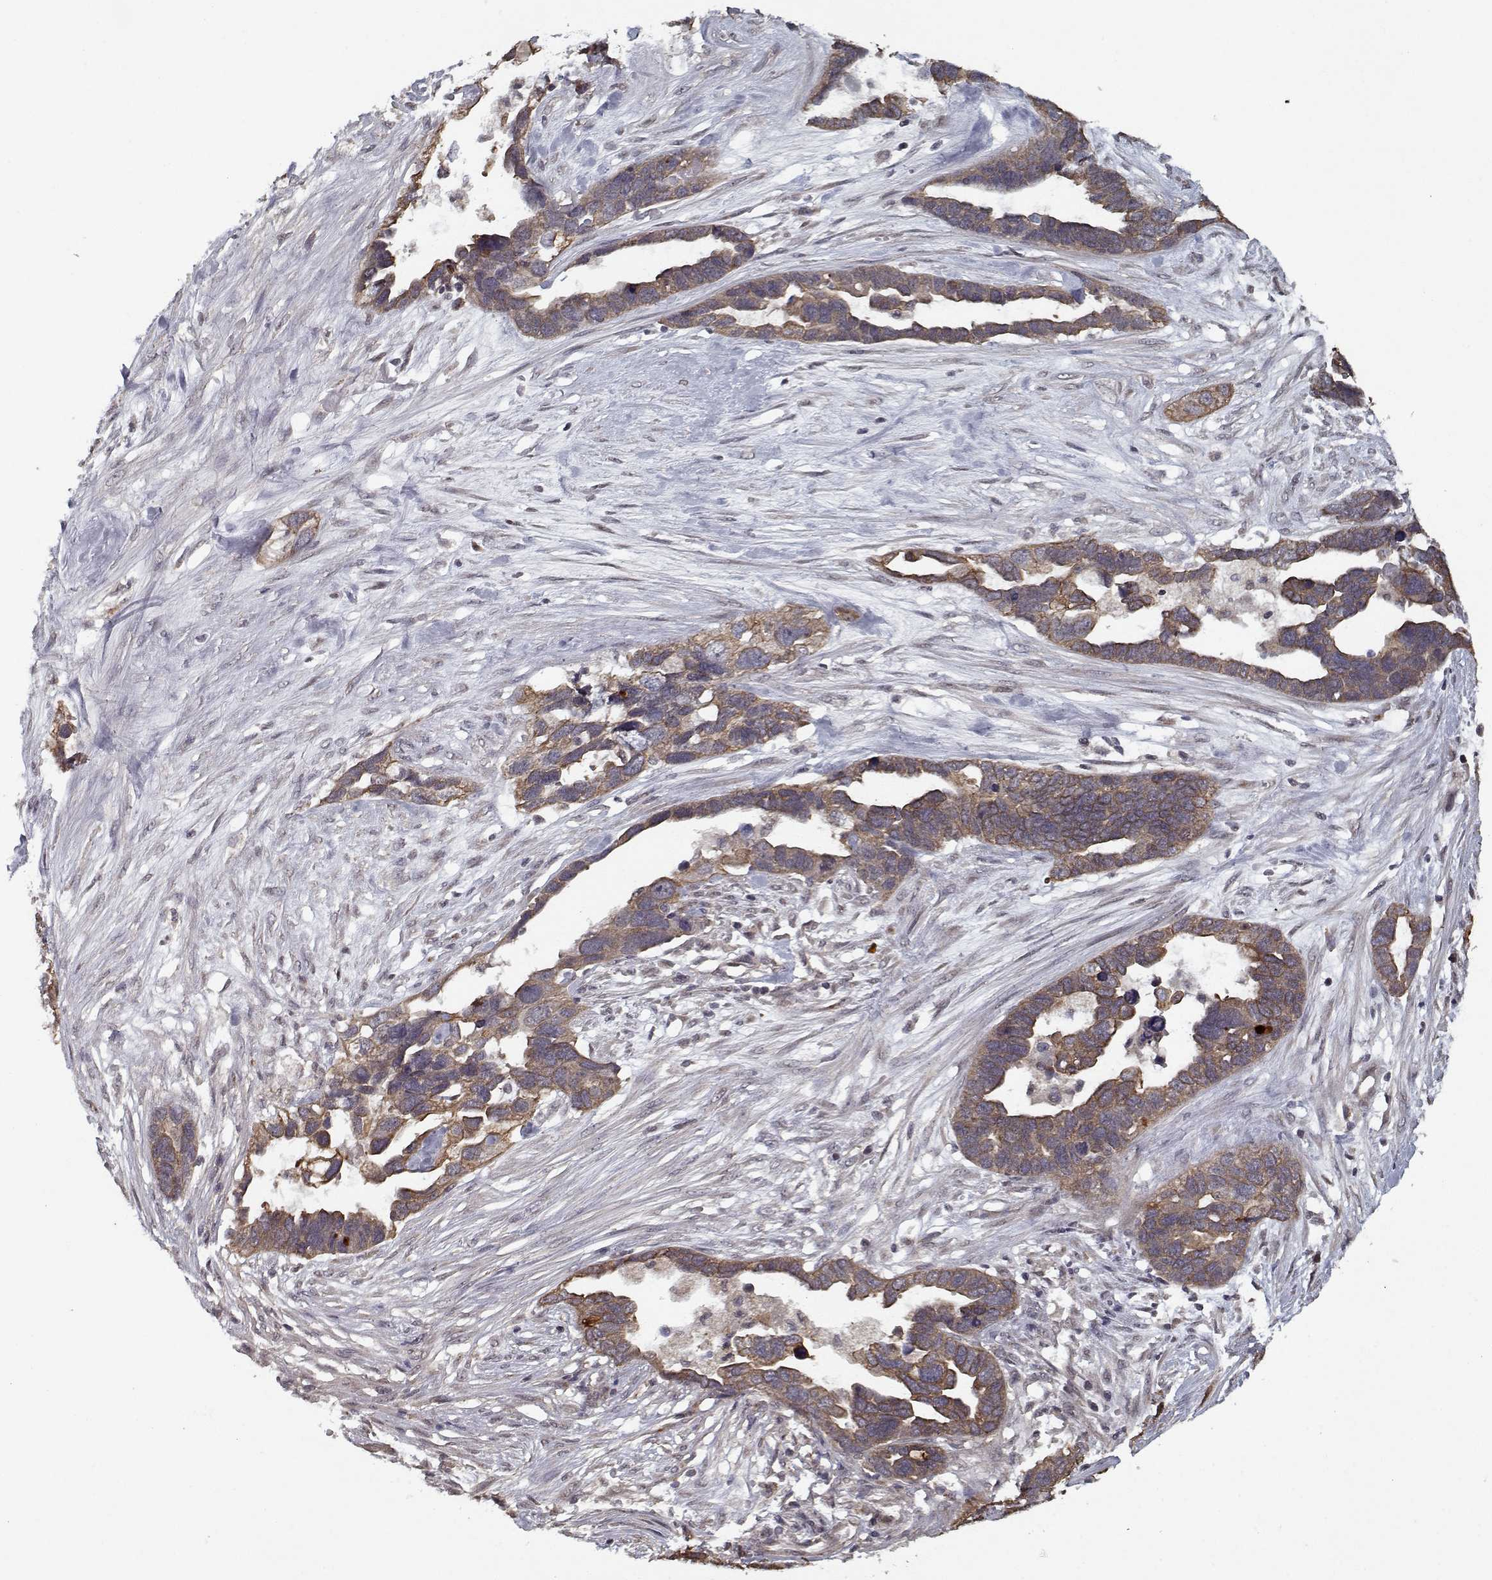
{"staining": {"intensity": "moderate", "quantity": ">75%", "location": "cytoplasmic/membranous"}, "tissue": "ovarian cancer", "cell_type": "Tumor cells", "image_type": "cancer", "snomed": [{"axis": "morphology", "description": "Cystadenocarcinoma, serous, NOS"}, {"axis": "topography", "description": "Ovary"}], "caption": "Human ovarian cancer (serous cystadenocarcinoma) stained with a protein marker reveals moderate staining in tumor cells.", "gene": "NLK", "patient": {"sex": "female", "age": 54}}